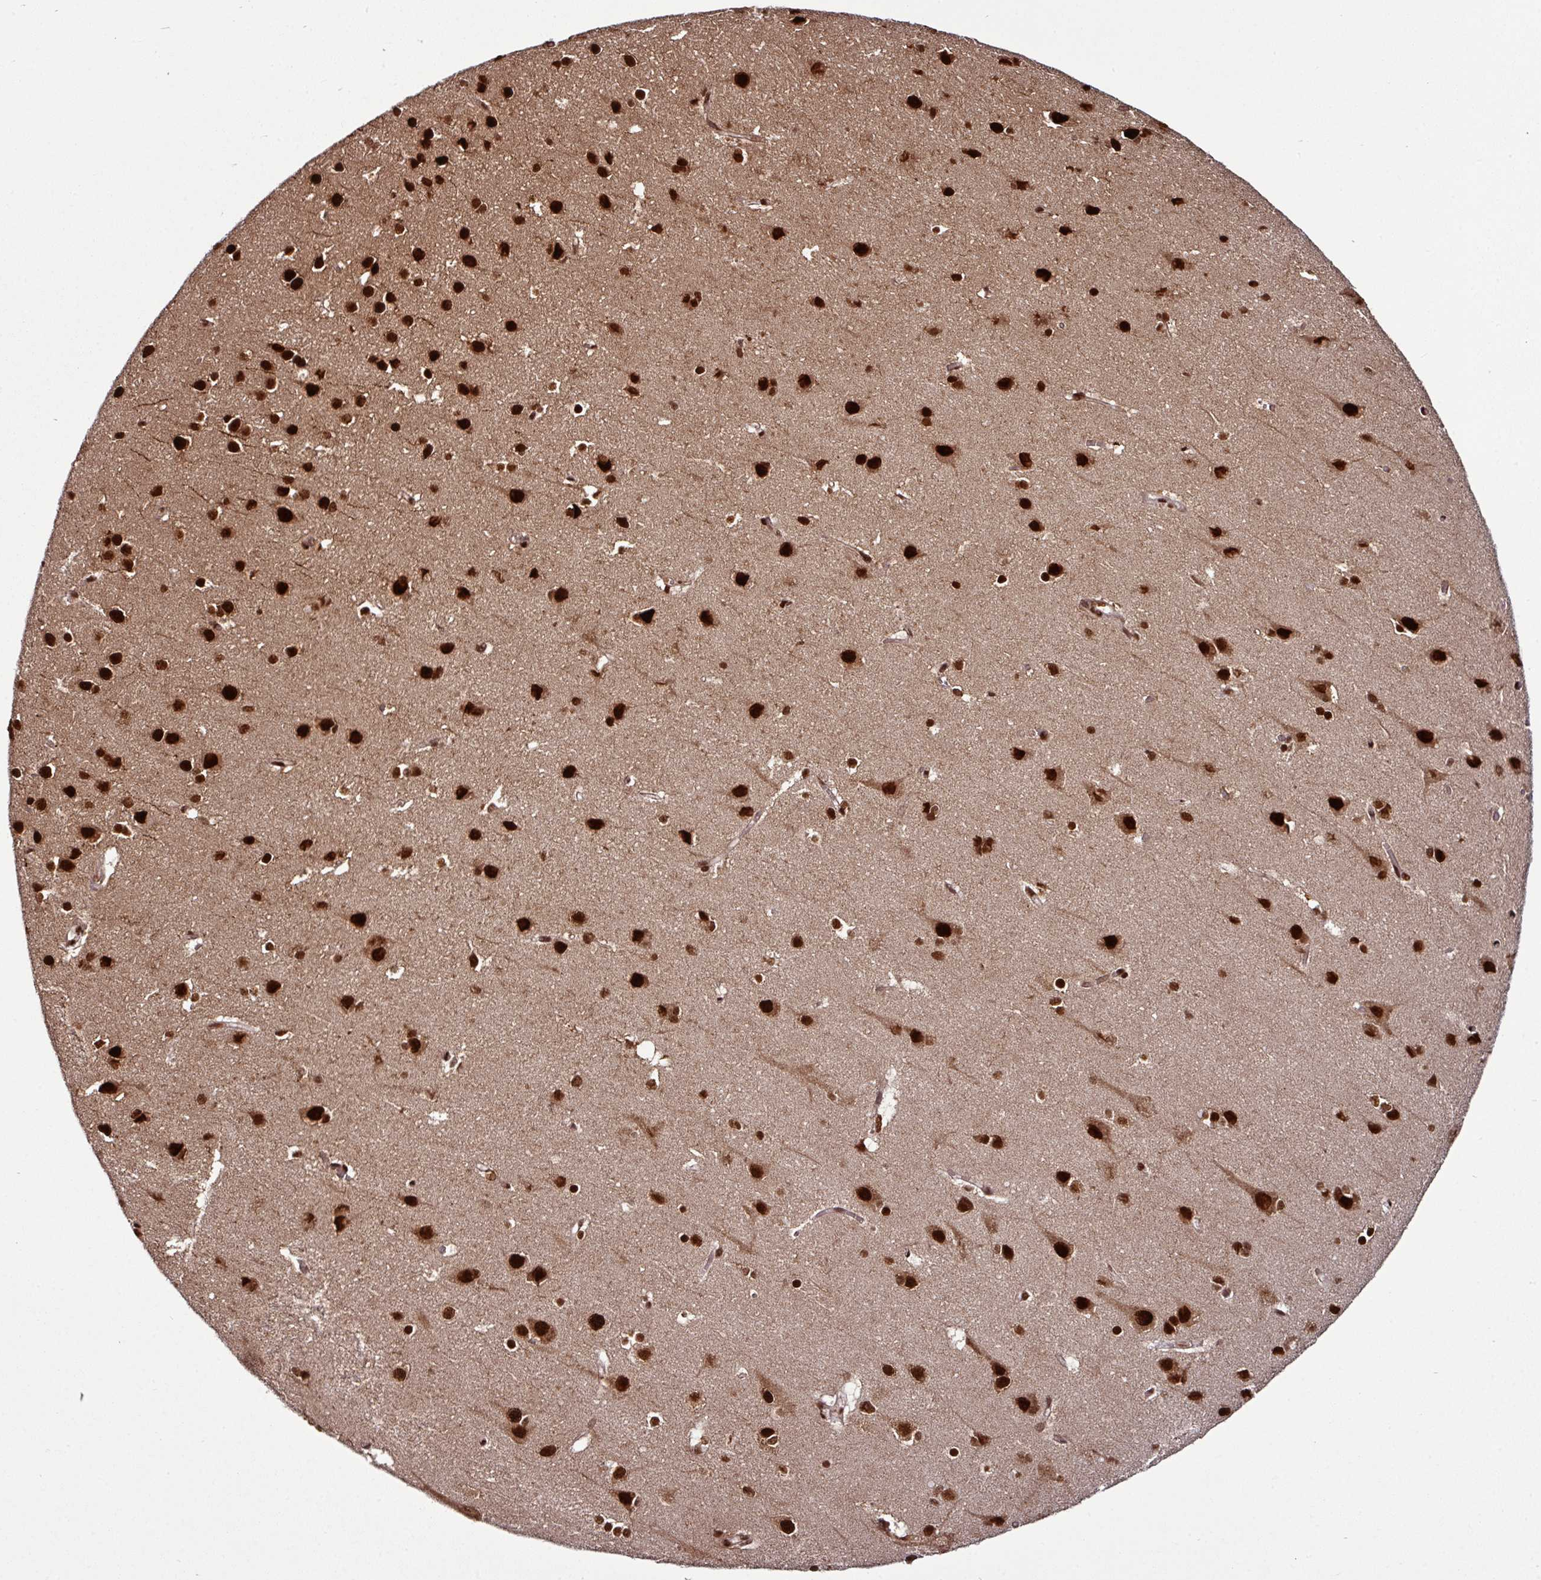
{"staining": {"intensity": "moderate", "quantity": "25%-75%", "location": "nuclear"}, "tissue": "cerebral cortex", "cell_type": "Endothelial cells", "image_type": "normal", "snomed": [{"axis": "morphology", "description": "Normal tissue, NOS"}, {"axis": "topography", "description": "Cerebral cortex"}], "caption": "Endothelial cells show medium levels of moderate nuclear positivity in approximately 25%-75% of cells in benign cerebral cortex. The protein is shown in brown color, while the nuclei are stained blue.", "gene": "MORF4L2", "patient": {"sex": "male", "age": 37}}